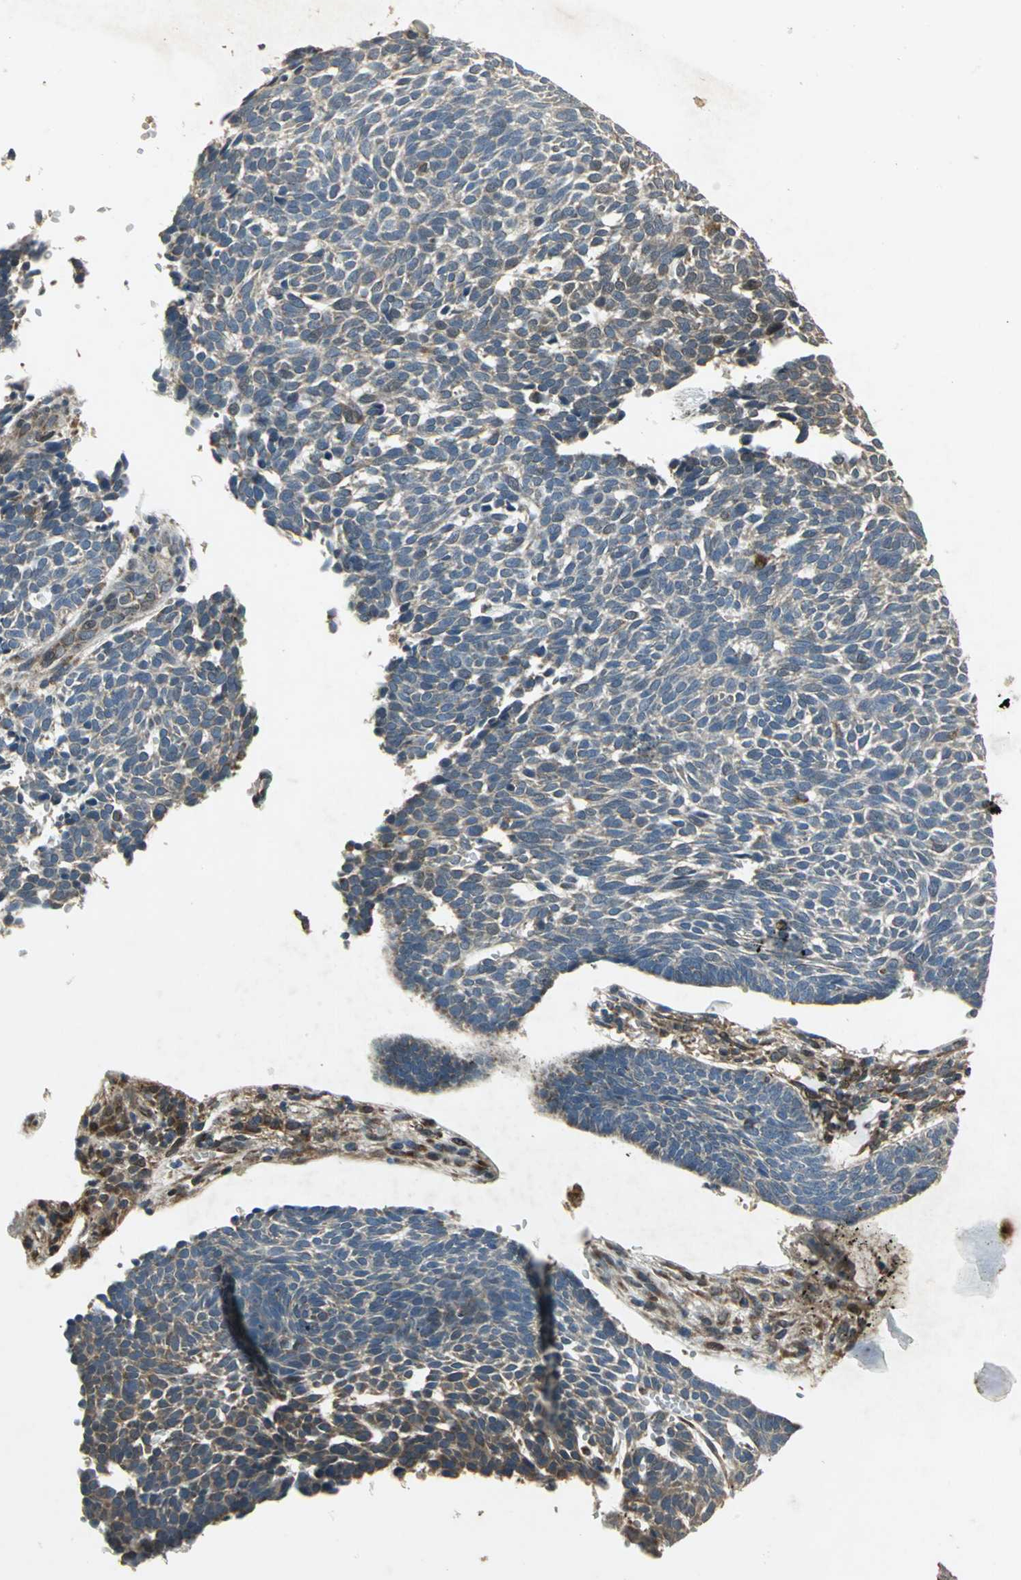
{"staining": {"intensity": "moderate", "quantity": ">75%", "location": "cytoplasmic/membranous"}, "tissue": "skin cancer", "cell_type": "Tumor cells", "image_type": "cancer", "snomed": [{"axis": "morphology", "description": "Normal tissue, NOS"}, {"axis": "morphology", "description": "Basal cell carcinoma"}, {"axis": "topography", "description": "Skin"}], "caption": "Immunohistochemical staining of human skin basal cell carcinoma exhibits medium levels of moderate cytoplasmic/membranous protein staining in approximately >75% of tumor cells.", "gene": "AMT", "patient": {"sex": "male", "age": 87}}